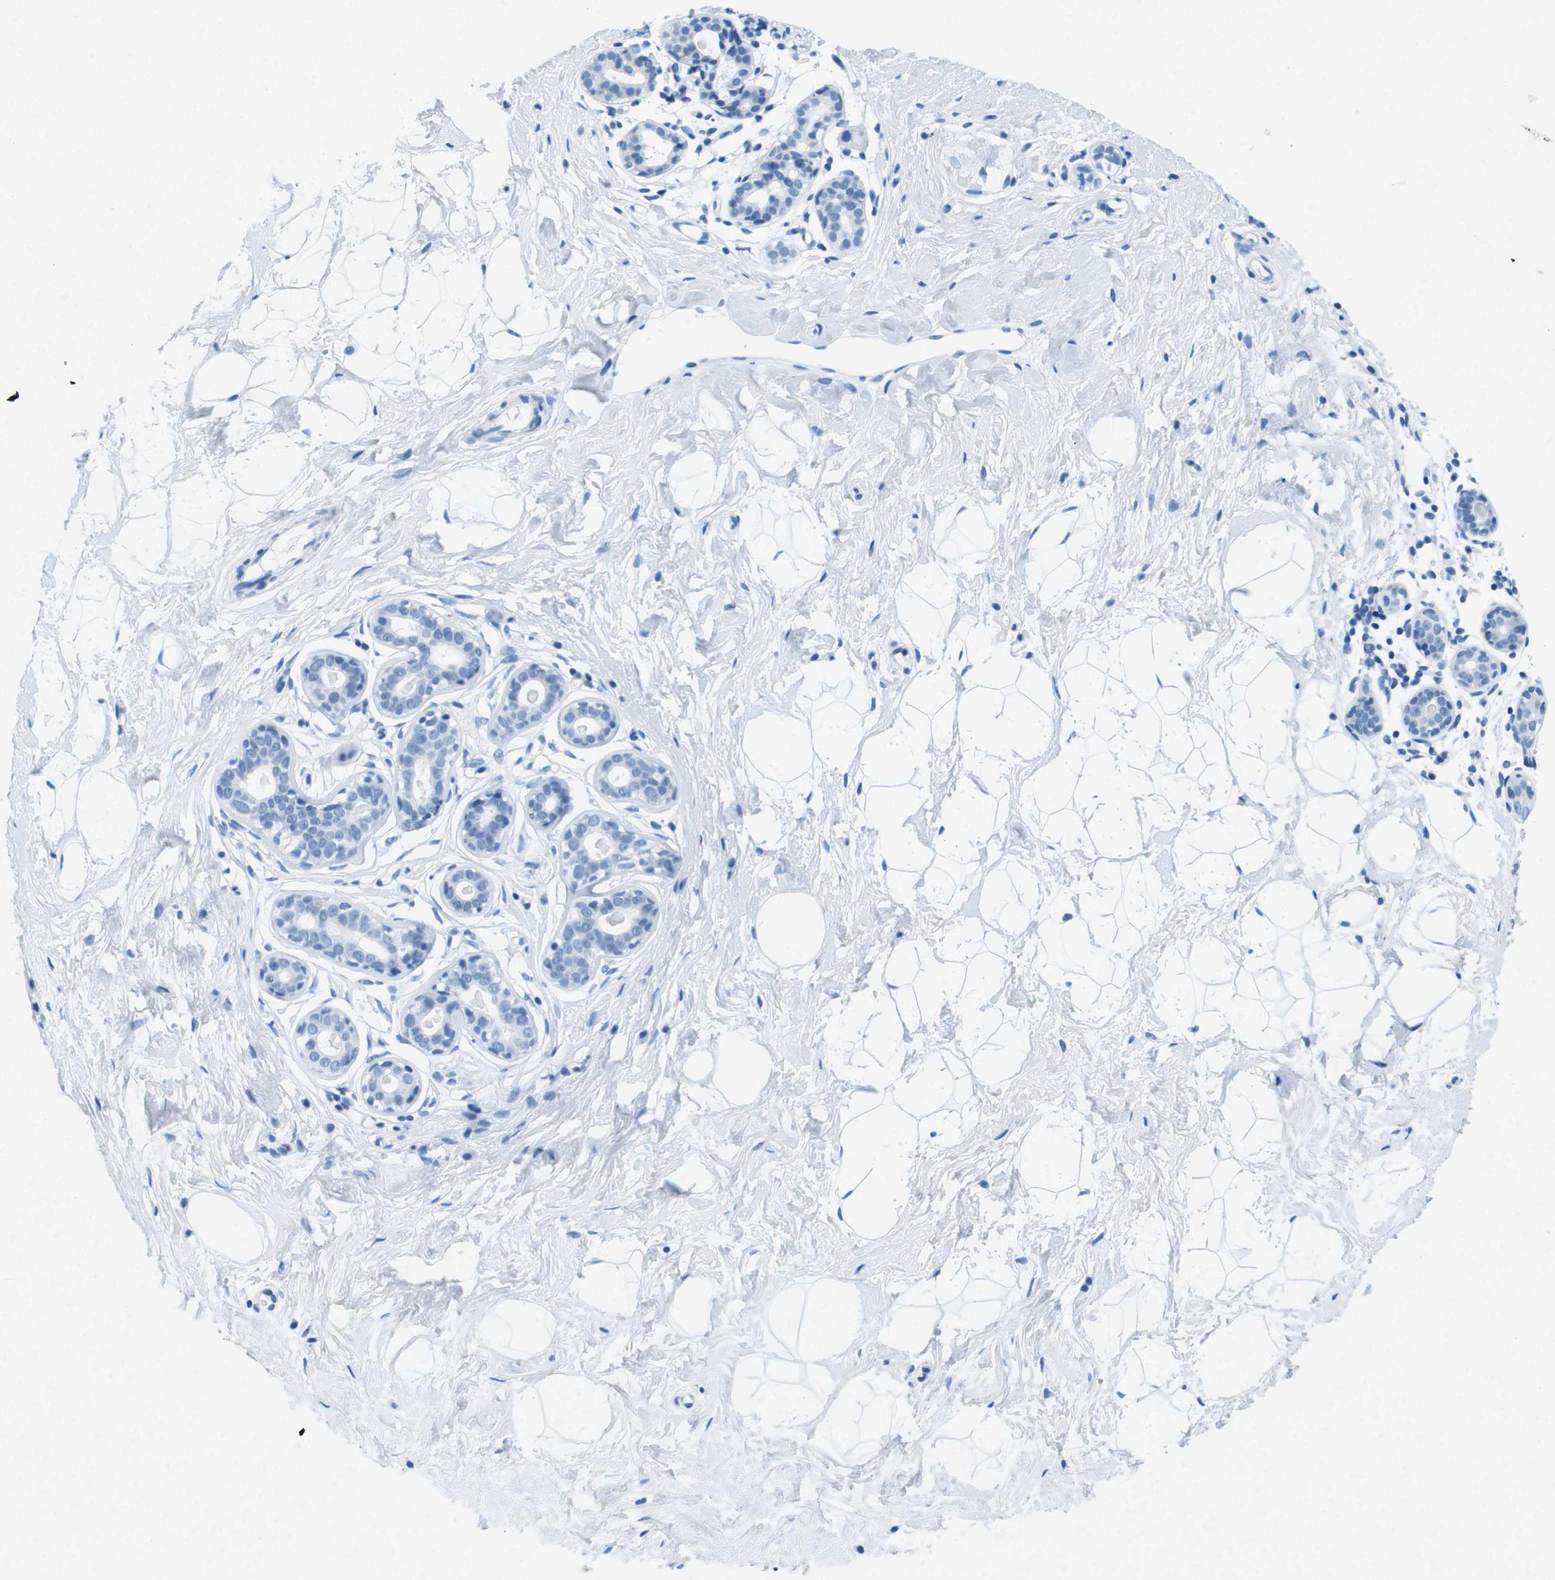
{"staining": {"intensity": "negative", "quantity": "none", "location": "none"}, "tissue": "breast", "cell_type": "Adipocytes", "image_type": "normal", "snomed": [{"axis": "morphology", "description": "Normal tissue, NOS"}, {"axis": "topography", "description": "Breast"}], "caption": "The immunohistochemistry (IHC) image has no significant expression in adipocytes of breast.", "gene": "CTAG1B", "patient": {"sex": "female", "age": 23}}